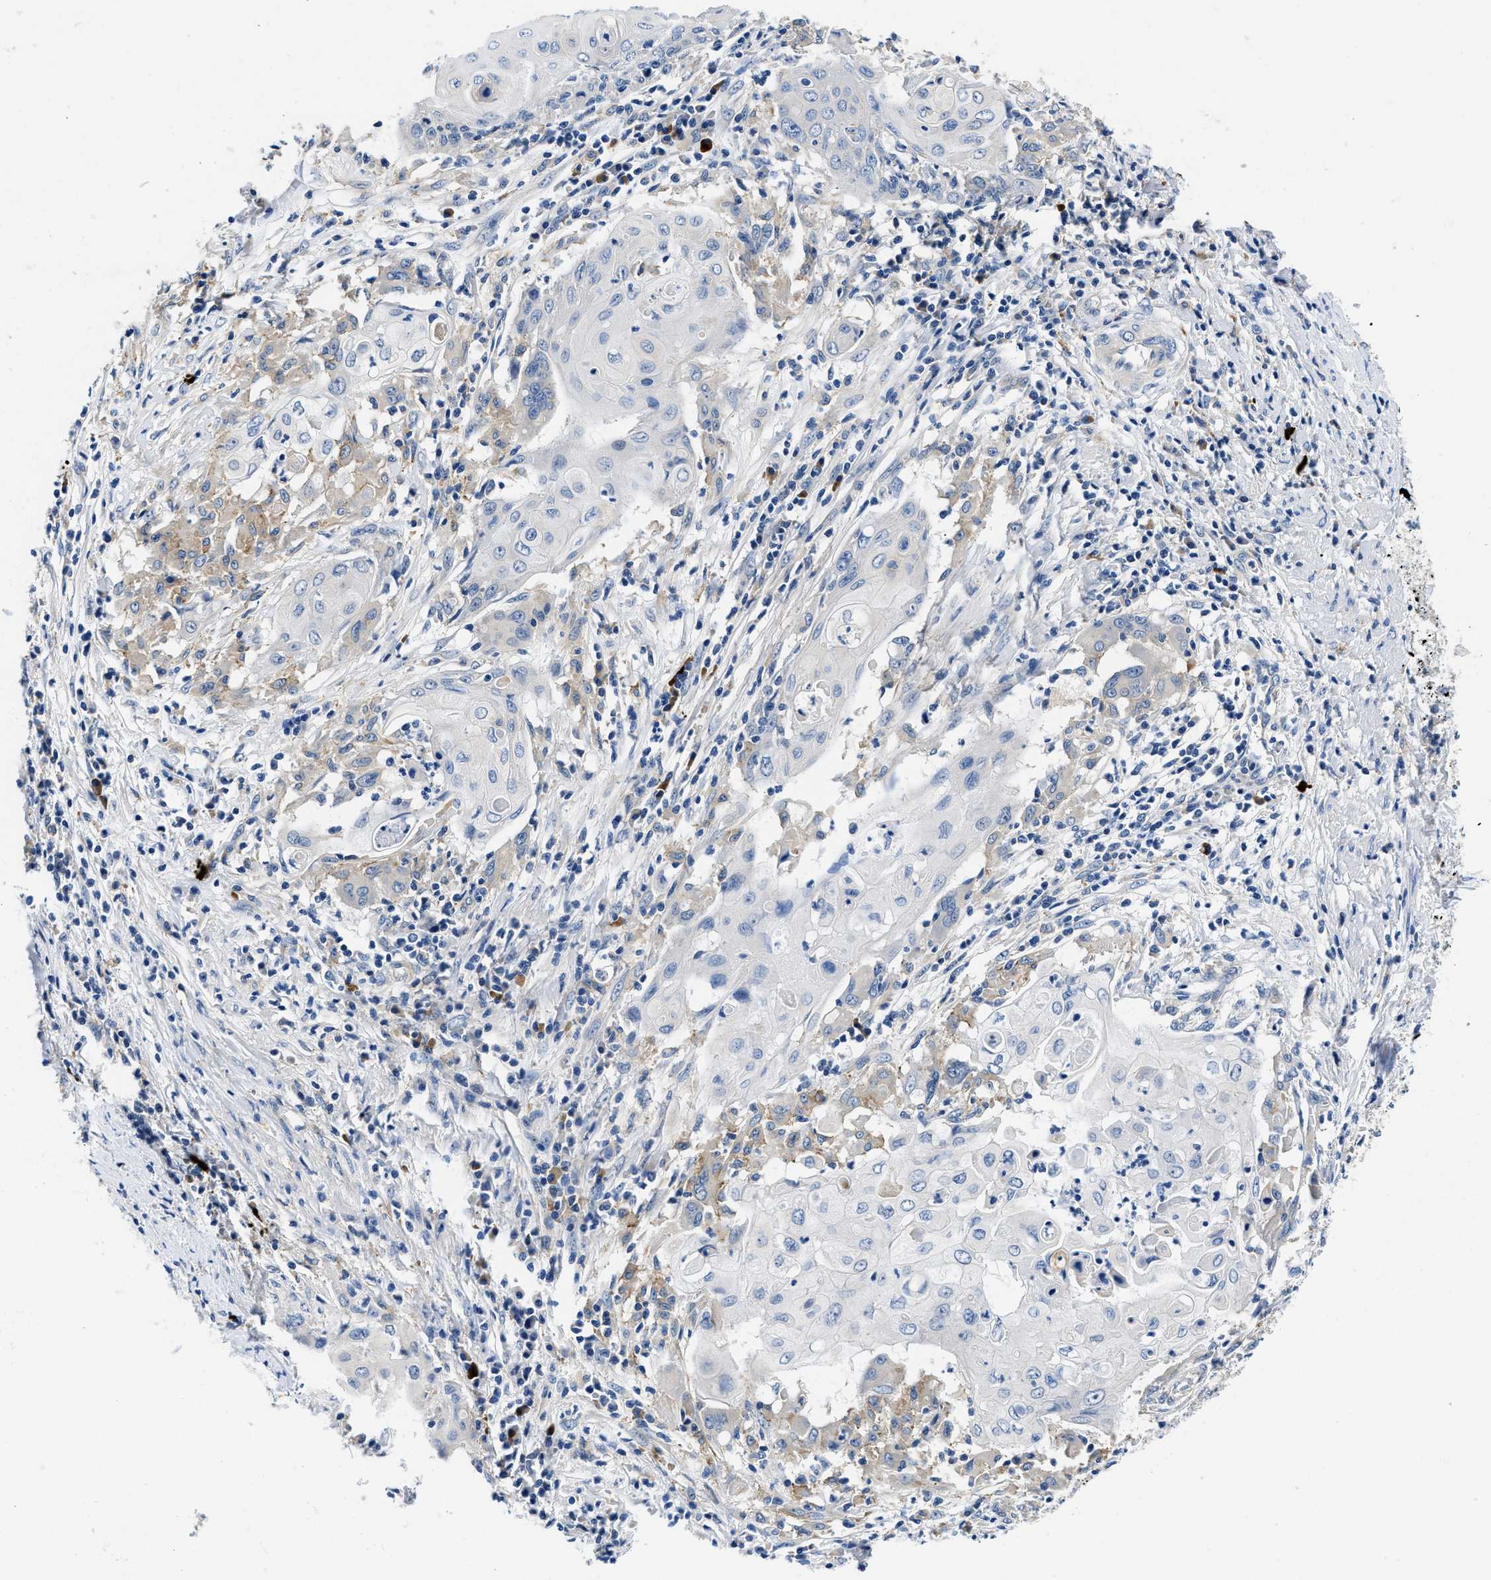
{"staining": {"intensity": "weak", "quantity": "<25%", "location": "cytoplasmic/membranous"}, "tissue": "cervical cancer", "cell_type": "Tumor cells", "image_type": "cancer", "snomed": [{"axis": "morphology", "description": "Squamous cell carcinoma, NOS"}, {"axis": "topography", "description": "Cervix"}], "caption": "Image shows no significant protein expression in tumor cells of squamous cell carcinoma (cervical).", "gene": "ZFAND3", "patient": {"sex": "female", "age": 39}}